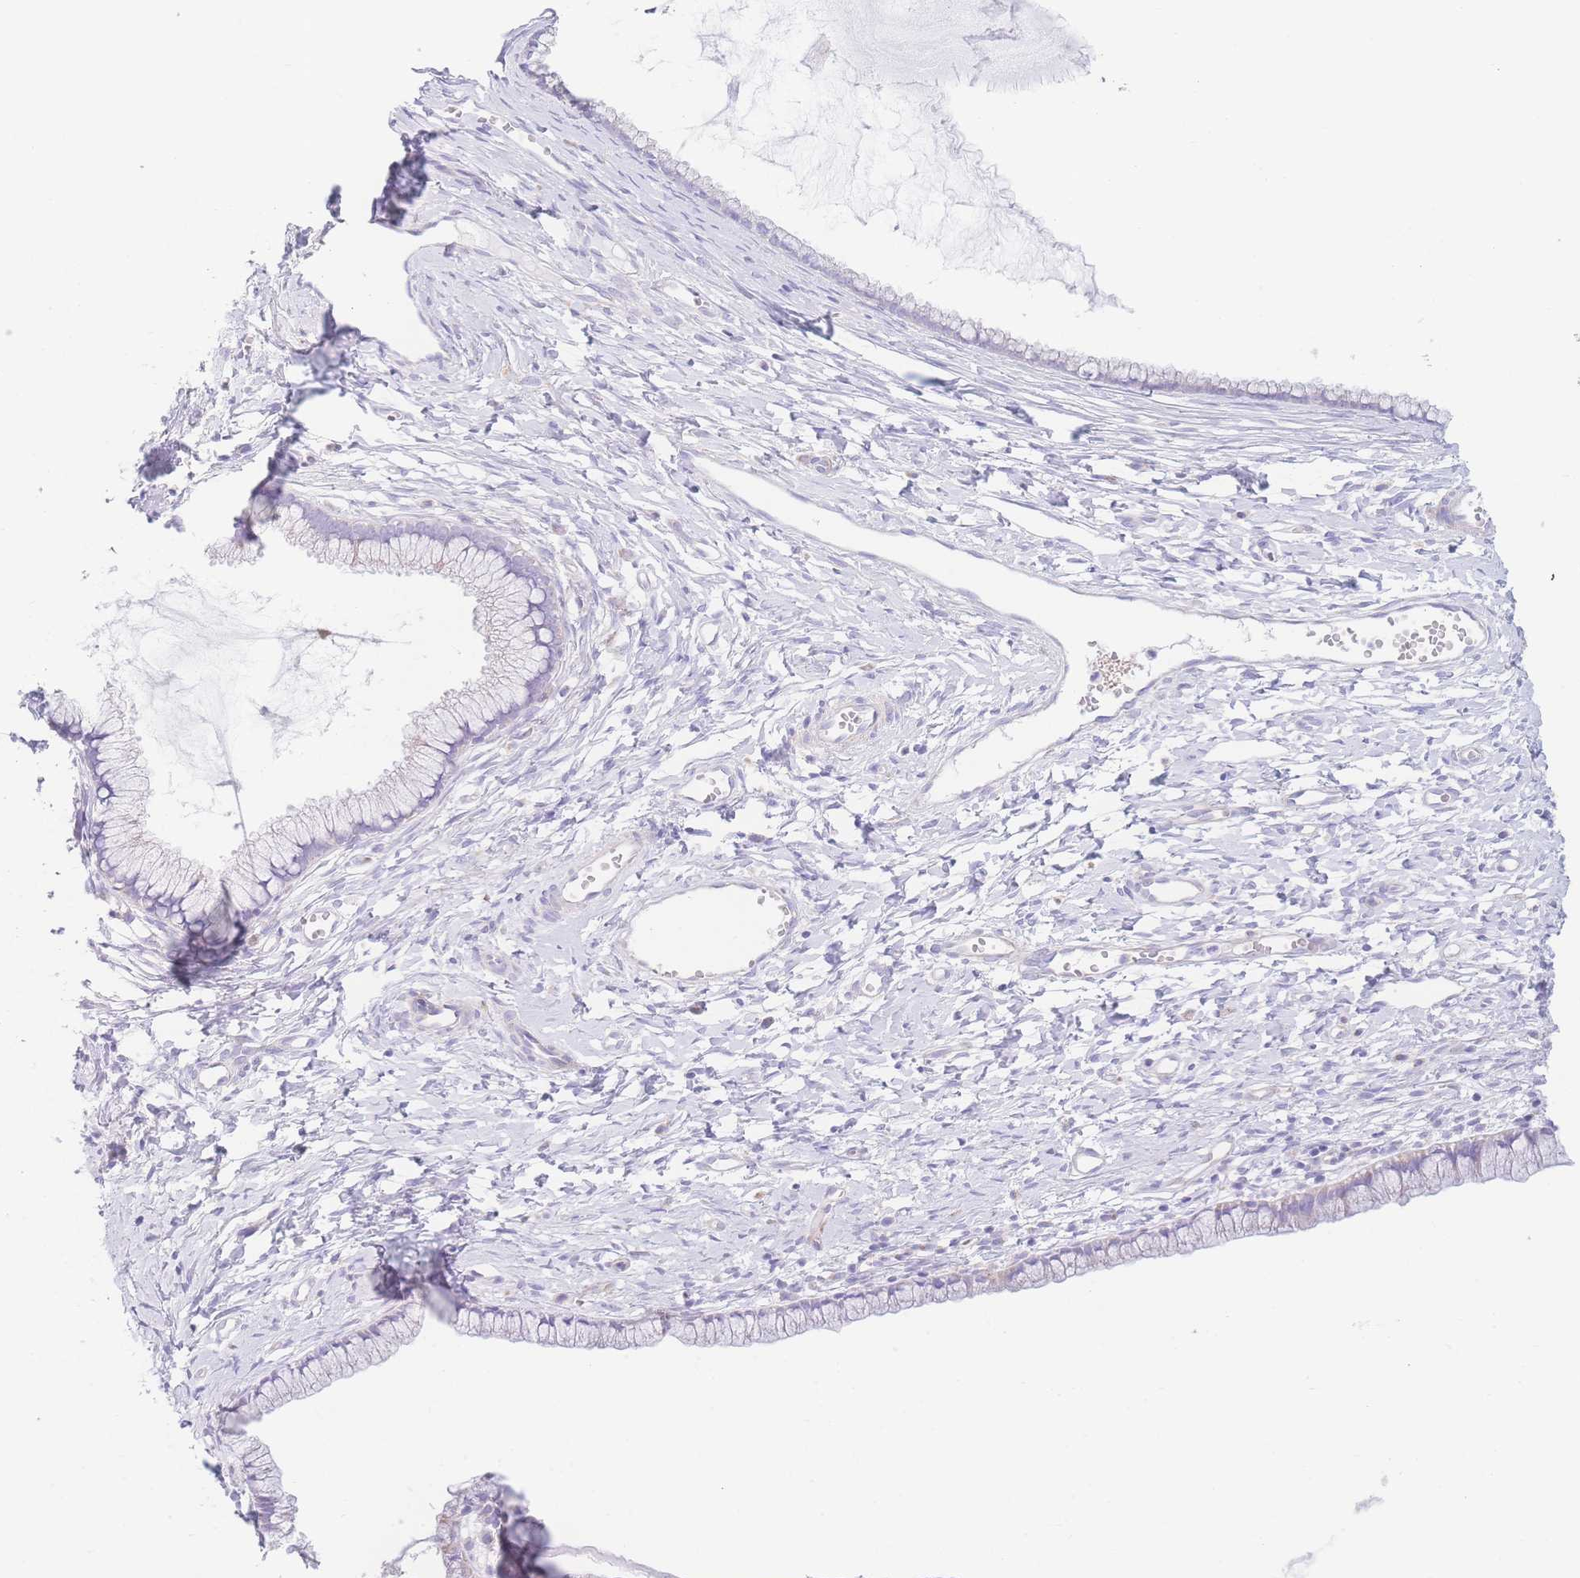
{"staining": {"intensity": "negative", "quantity": "none", "location": "none"}, "tissue": "cervix", "cell_type": "Glandular cells", "image_type": "normal", "snomed": [{"axis": "morphology", "description": "Normal tissue, NOS"}, {"axis": "topography", "description": "Cervix"}], "caption": "This is an immunohistochemistry (IHC) photomicrograph of unremarkable cervix. There is no staining in glandular cells.", "gene": "NBEAL1", "patient": {"sex": "female", "age": 40}}